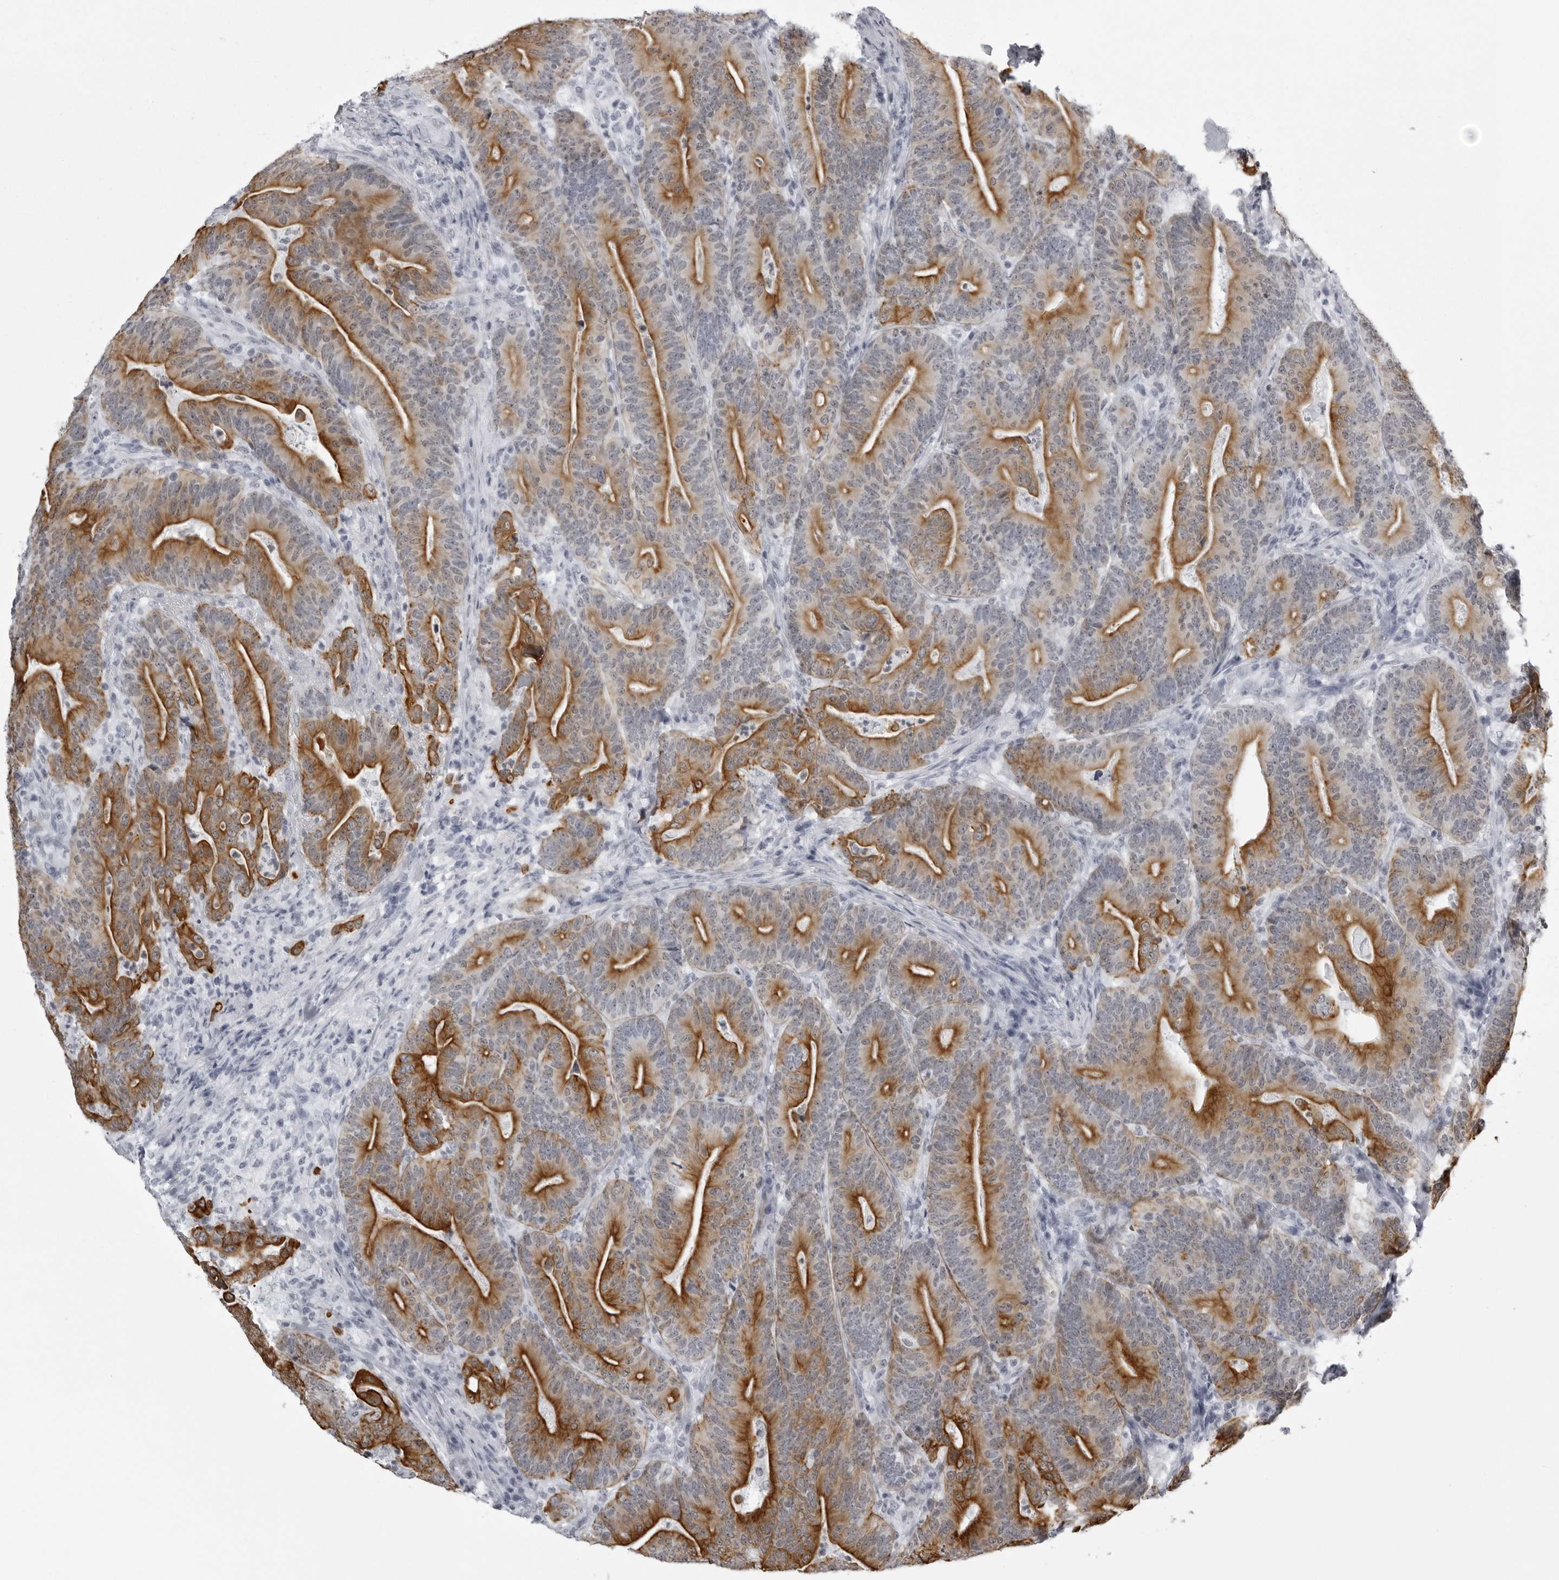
{"staining": {"intensity": "strong", "quantity": ">75%", "location": "cytoplasmic/membranous"}, "tissue": "colorectal cancer", "cell_type": "Tumor cells", "image_type": "cancer", "snomed": [{"axis": "morphology", "description": "Adenocarcinoma, NOS"}, {"axis": "topography", "description": "Colon"}], "caption": "IHC staining of adenocarcinoma (colorectal), which displays high levels of strong cytoplasmic/membranous positivity in approximately >75% of tumor cells indicating strong cytoplasmic/membranous protein expression. The staining was performed using DAB (3,3'-diaminobenzidine) (brown) for protein detection and nuclei were counterstained in hematoxylin (blue).", "gene": "UROD", "patient": {"sex": "female", "age": 66}}